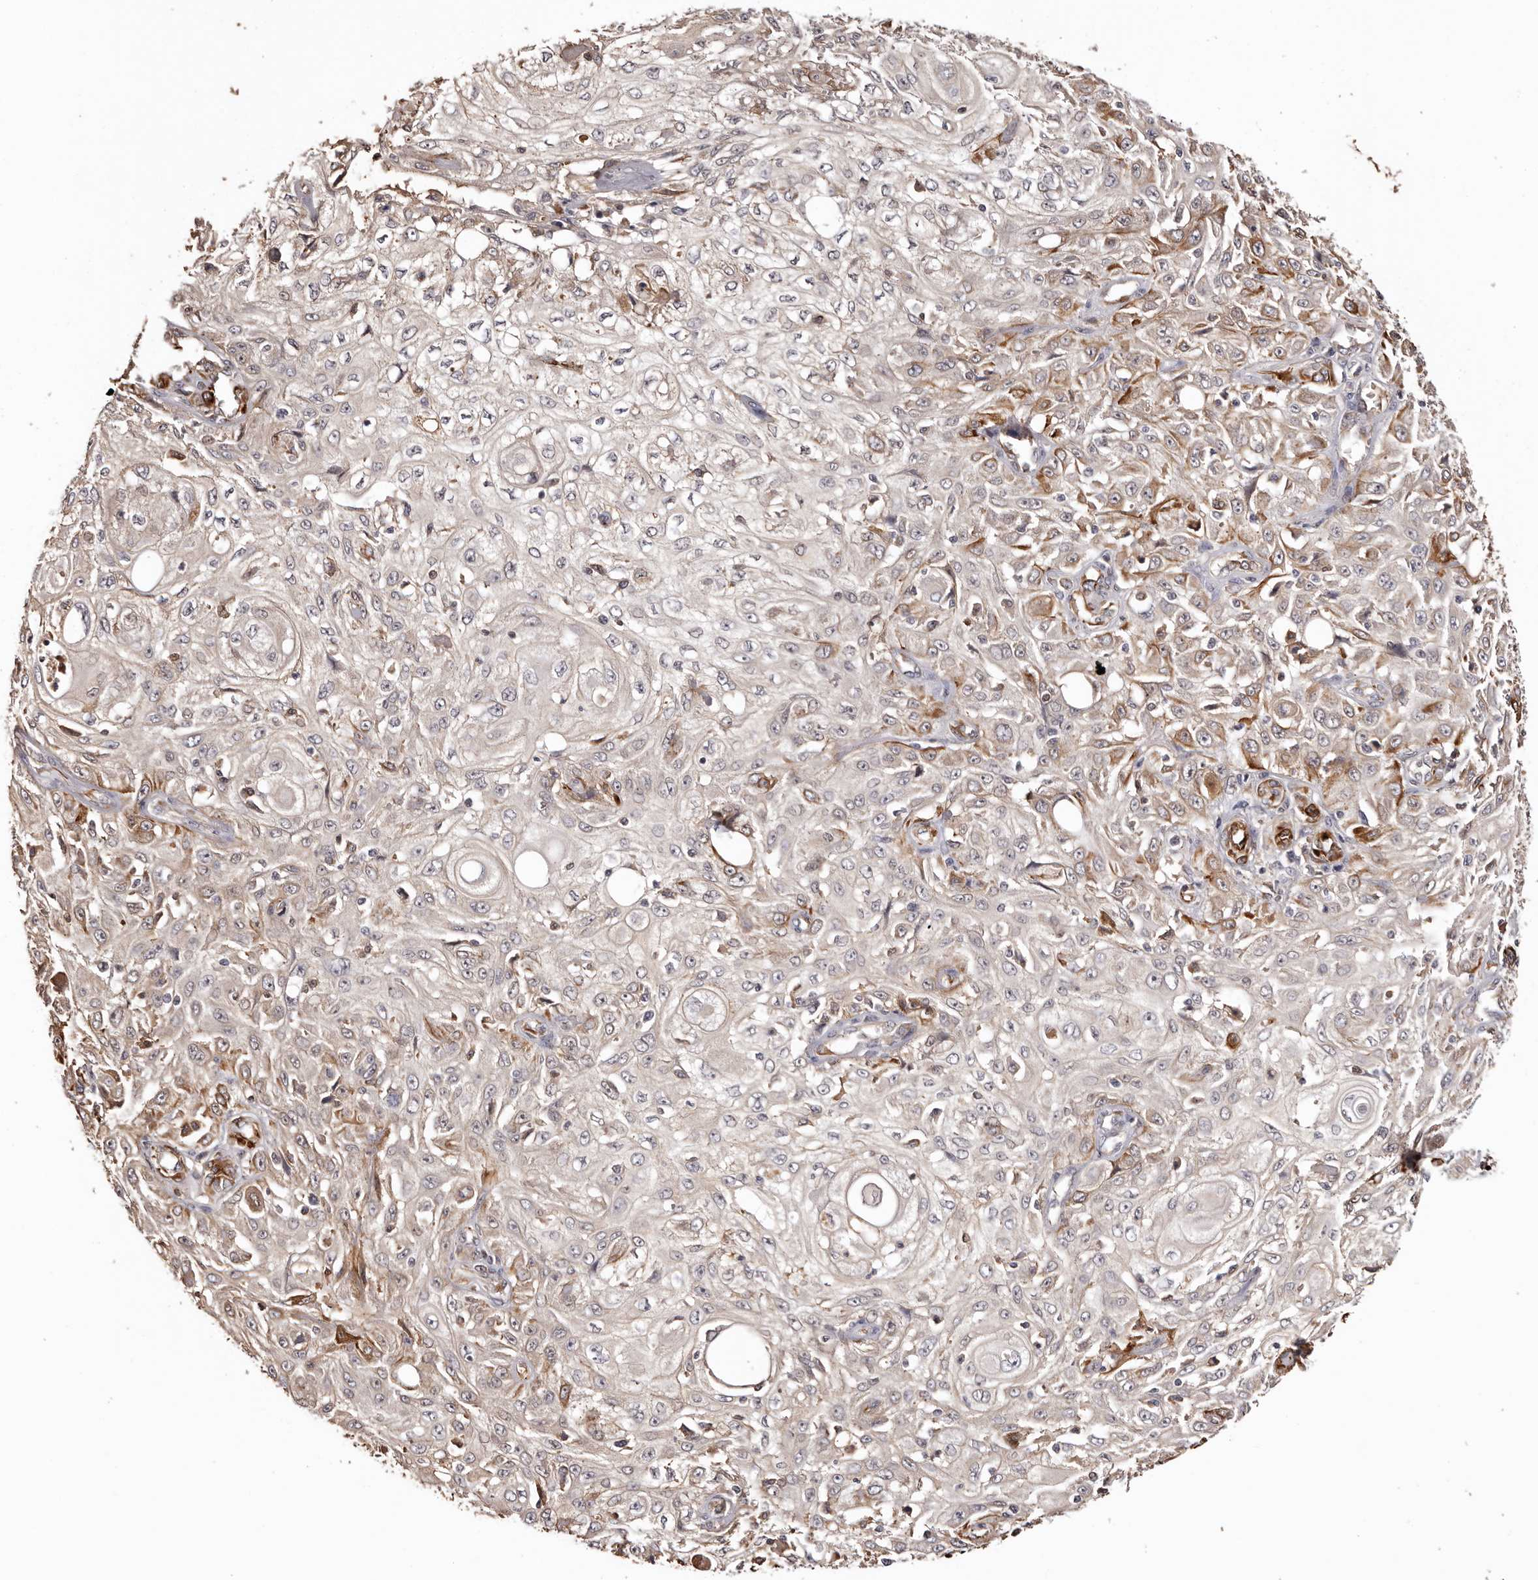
{"staining": {"intensity": "moderate", "quantity": "<25%", "location": "cytoplasmic/membranous"}, "tissue": "skin cancer", "cell_type": "Tumor cells", "image_type": "cancer", "snomed": [{"axis": "morphology", "description": "Squamous cell carcinoma, NOS"}, {"axis": "morphology", "description": "Squamous cell carcinoma, metastatic, NOS"}, {"axis": "topography", "description": "Skin"}, {"axis": "topography", "description": "Lymph node"}], "caption": "A brown stain labels moderate cytoplasmic/membranous staining of a protein in skin squamous cell carcinoma tumor cells. Nuclei are stained in blue.", "gene": "ZNF557", "patient": {"sex": "male", "age": 75}}